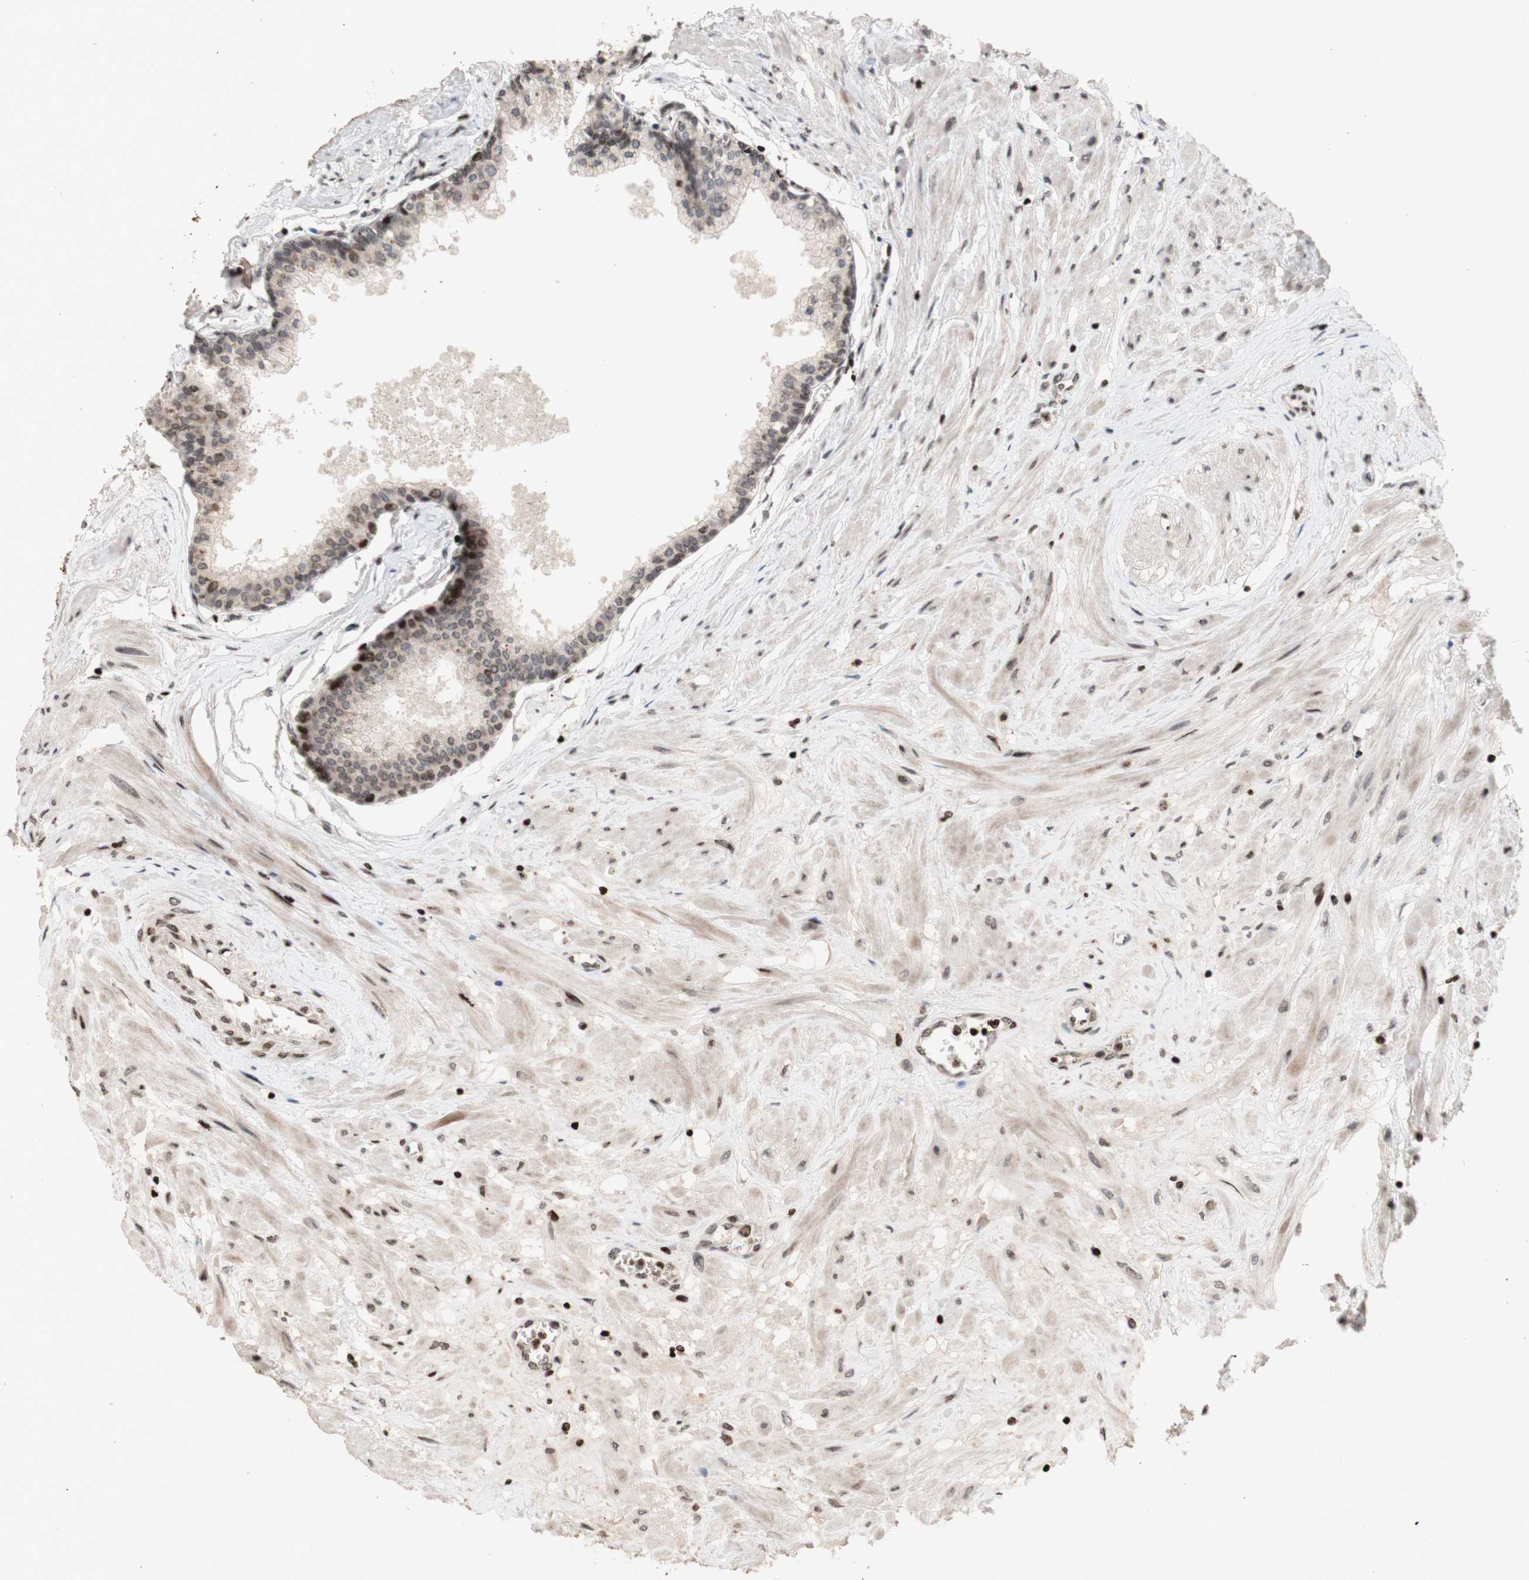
{"staining": {"intensity": "strong", "quantity": "<25%", "location": "nuclear"}, "tissue": "prostate", "cell_type": "Glandular cells", "image_type": "normal", "snomed": [{"axis": "morphology", "description": "Normal tissue, NOS"}, {"axis": "topography", "description": "Prostate"}, {"axis": "topography", "description": "Seminal veicle"}], "caption": "Immunohistochemistry (IHC) micrograph of unremarkable human prostate stained for a protein (brown), which exhibits medium levels of strong nuclear staining in about <25% of glandular cells.", "gene": "POLA1", "patient": {"sex": "male", "age": 60}}